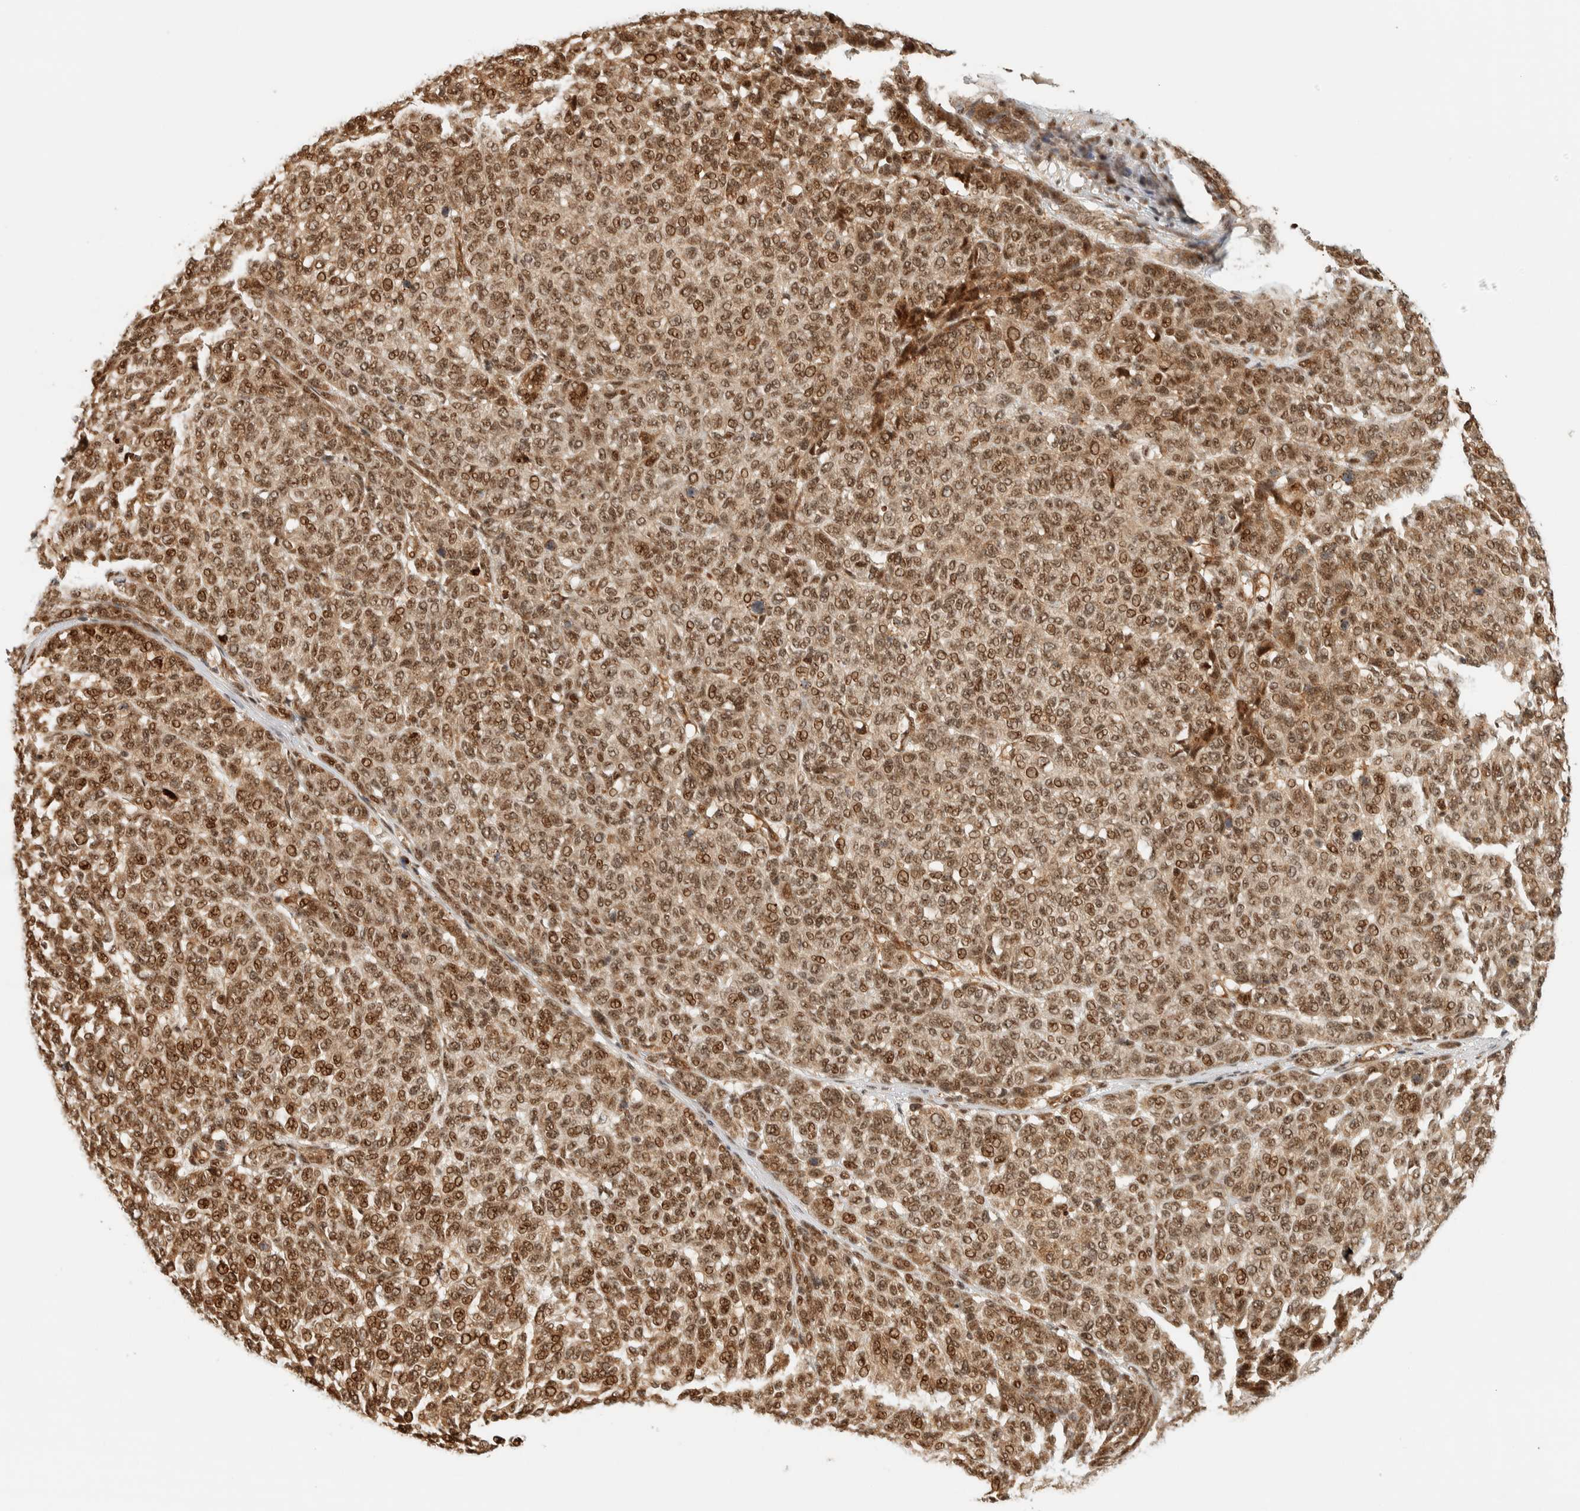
{"staining": {"intensity": "moderate", "quantity": ">75%", "location": "nuclear"}, "tissue": "melanoma", "cell_type": "Tumor cells", "image_type": "cancer", "snomed": [{"axis": "morphology", "description": "Malignant melanoma, NOS"}, {"axis": "topography", "description": "Skin"}], "caption": "A brown stain highlights moderate nuclear staining of a protein in human malignant melanoma tumor cells.", "gene": "SIK1", "patient": {"sex": "male", "age": 59}}